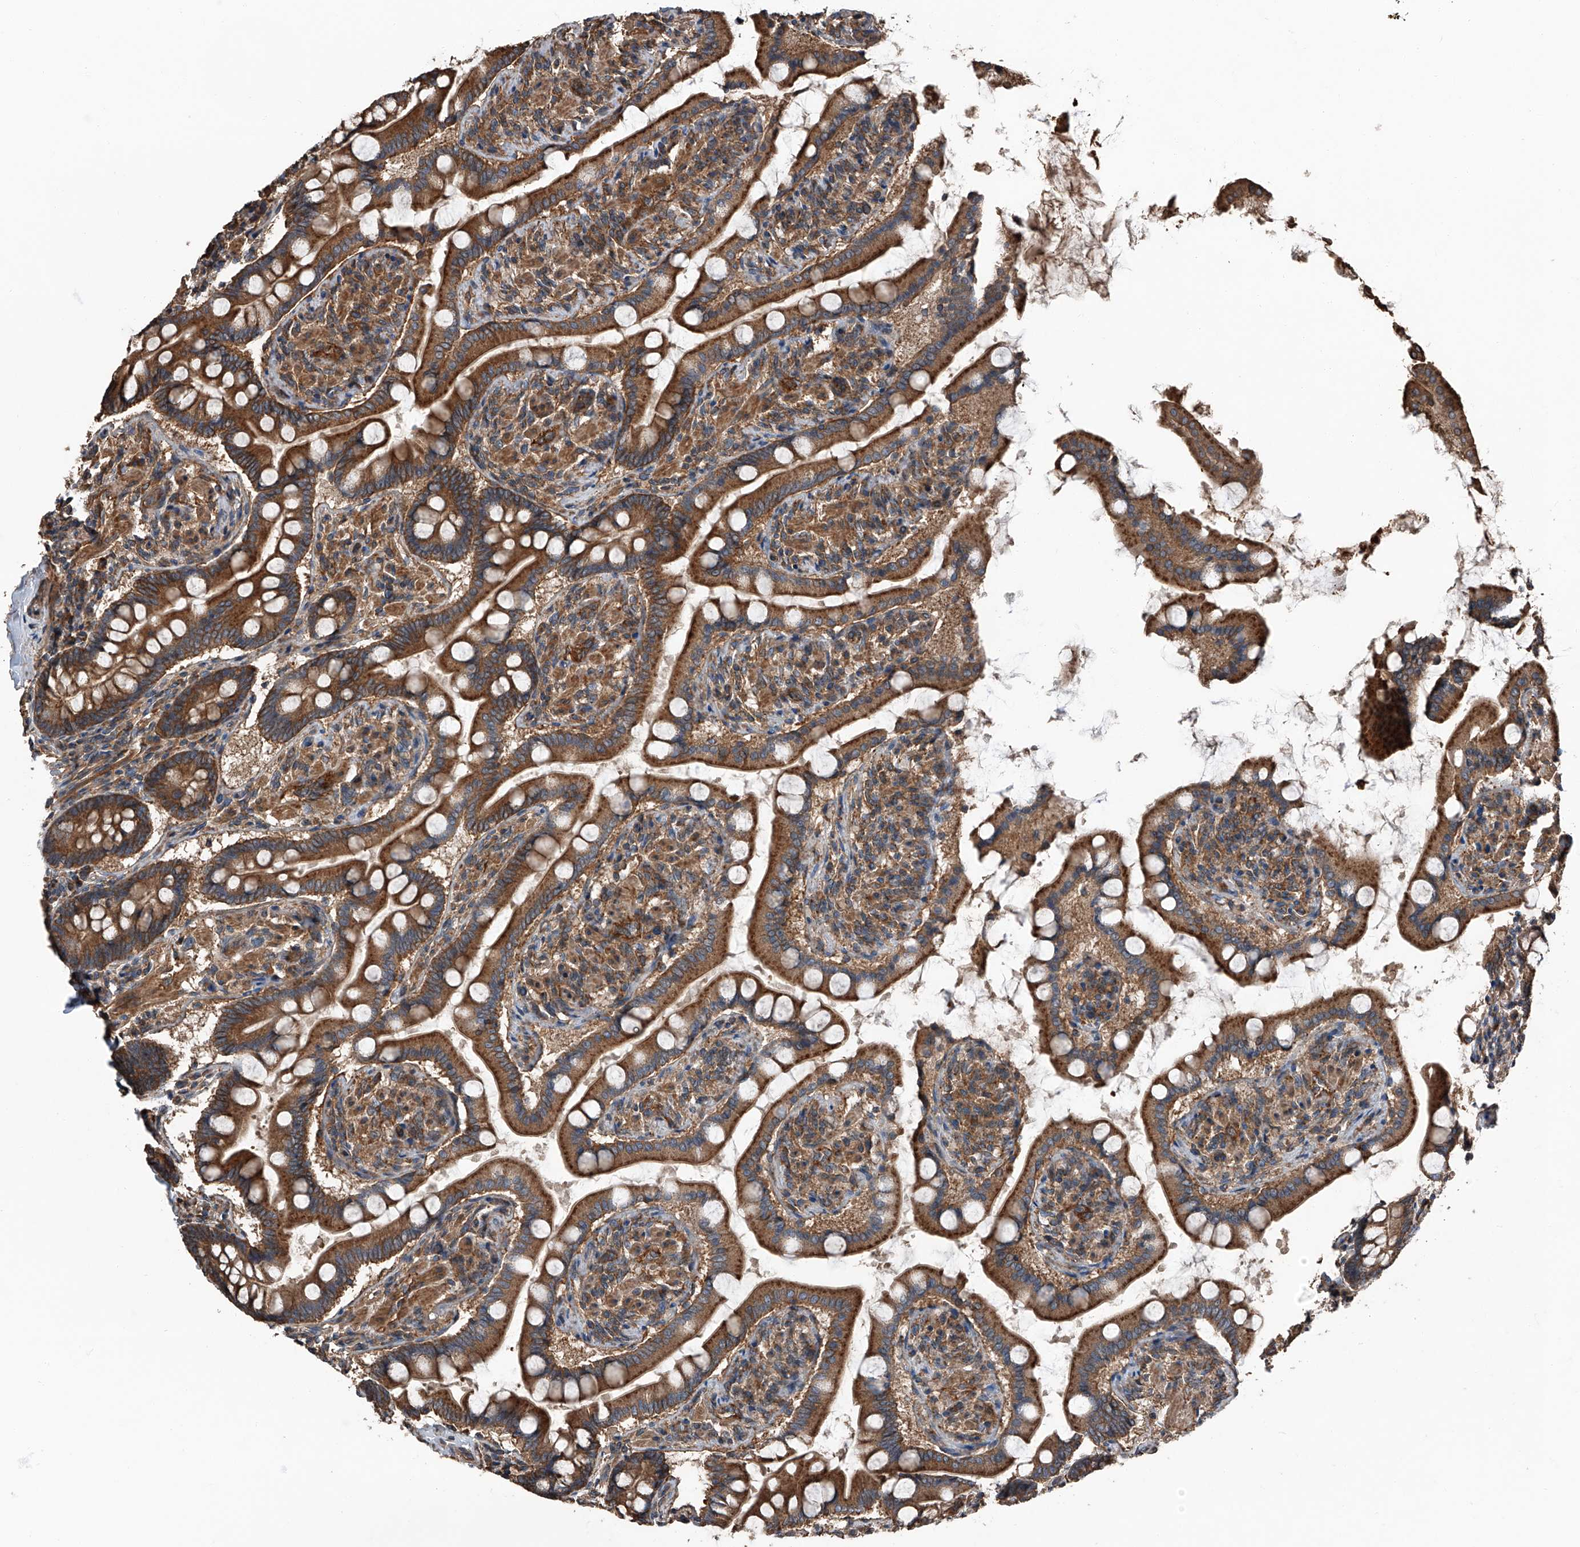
{"staining": {"intensity": "strong", "quantity": ">75%", "location": "cytoplasmic/membranous"}, "tissue": "small intestine", "cell_type": "Glandular cells", "image_type": "normal", "snomed": [{"axis": "morphology", "description": "Normal tissue, NOS"}, {"axis": "topography", "description": "Small intestine"}], "caption": "Glandular cells display strong cytoplasmic/membranous expression in about >75% of cells in unremarkable small intestine. The protein of interest is shown in brown color, while the nuclei are stained blue.", "gene": "KCNJ2", "patient": {"sex": "male", "age": 41}}